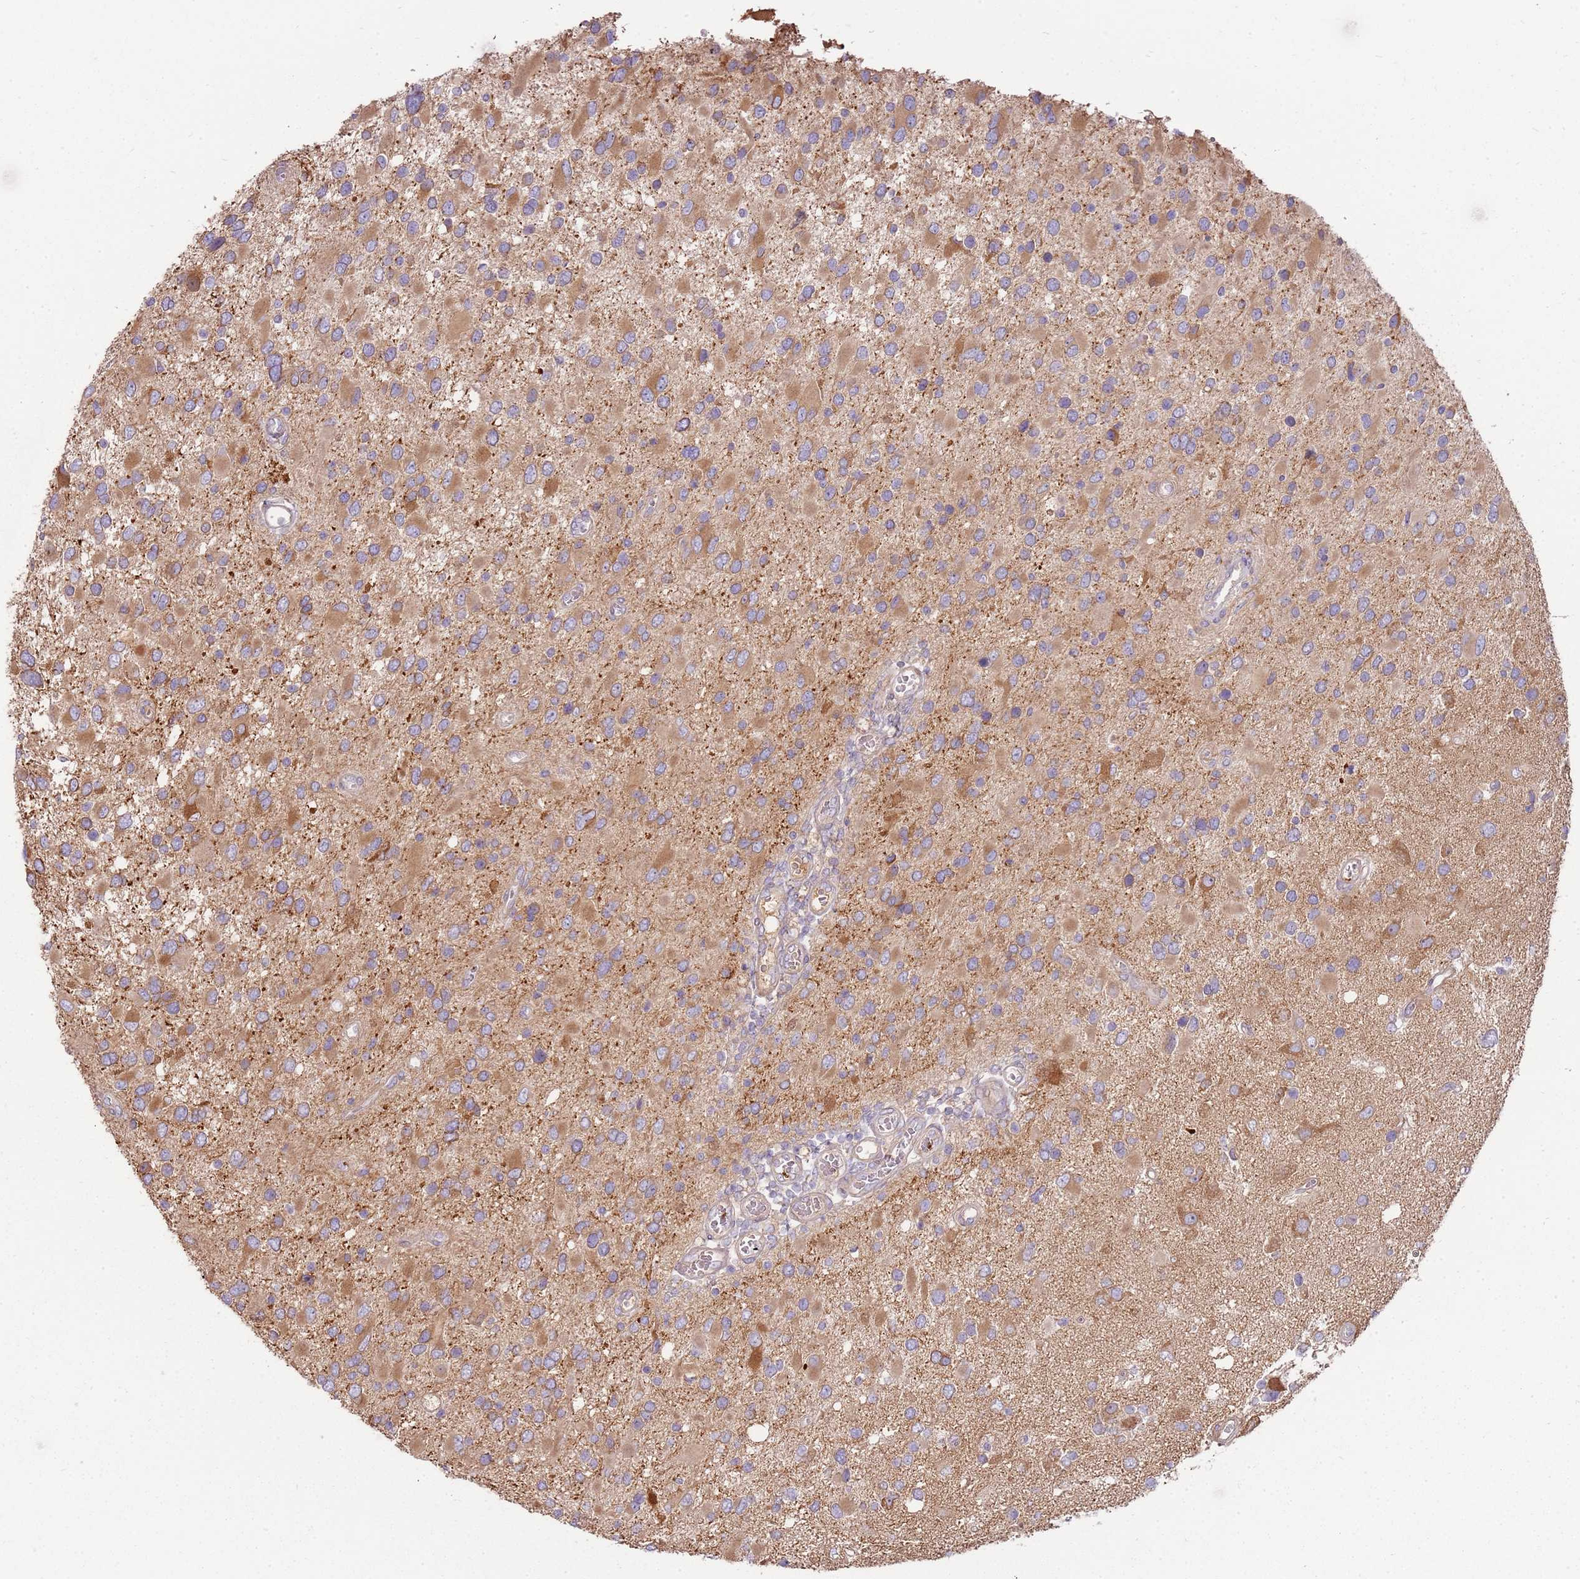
{"staining": {"intensity": "moderate", "quantity": "25%-75%", "location": "cytoplasmic/membranous"}, "tissue": "glioma", "cell_type": "Tumor cells", "image_type": "cancer", "snomed": [{"axis": "morphology", "description": "Glioma, malignant, High grade"}, {"axis": "topography", "description": "Brain"}], "caption": "Brown immunohistochemical staining in human high-grade glioma (malignant) displays moderate cytoplasmic/membranous positivity in approximately 25%-75% of tumor cells. (Brightfield microscopy of DAB IHC at high magnification).", "gene": "EMC1", "patient": {"sex": "male", "age": 53}}